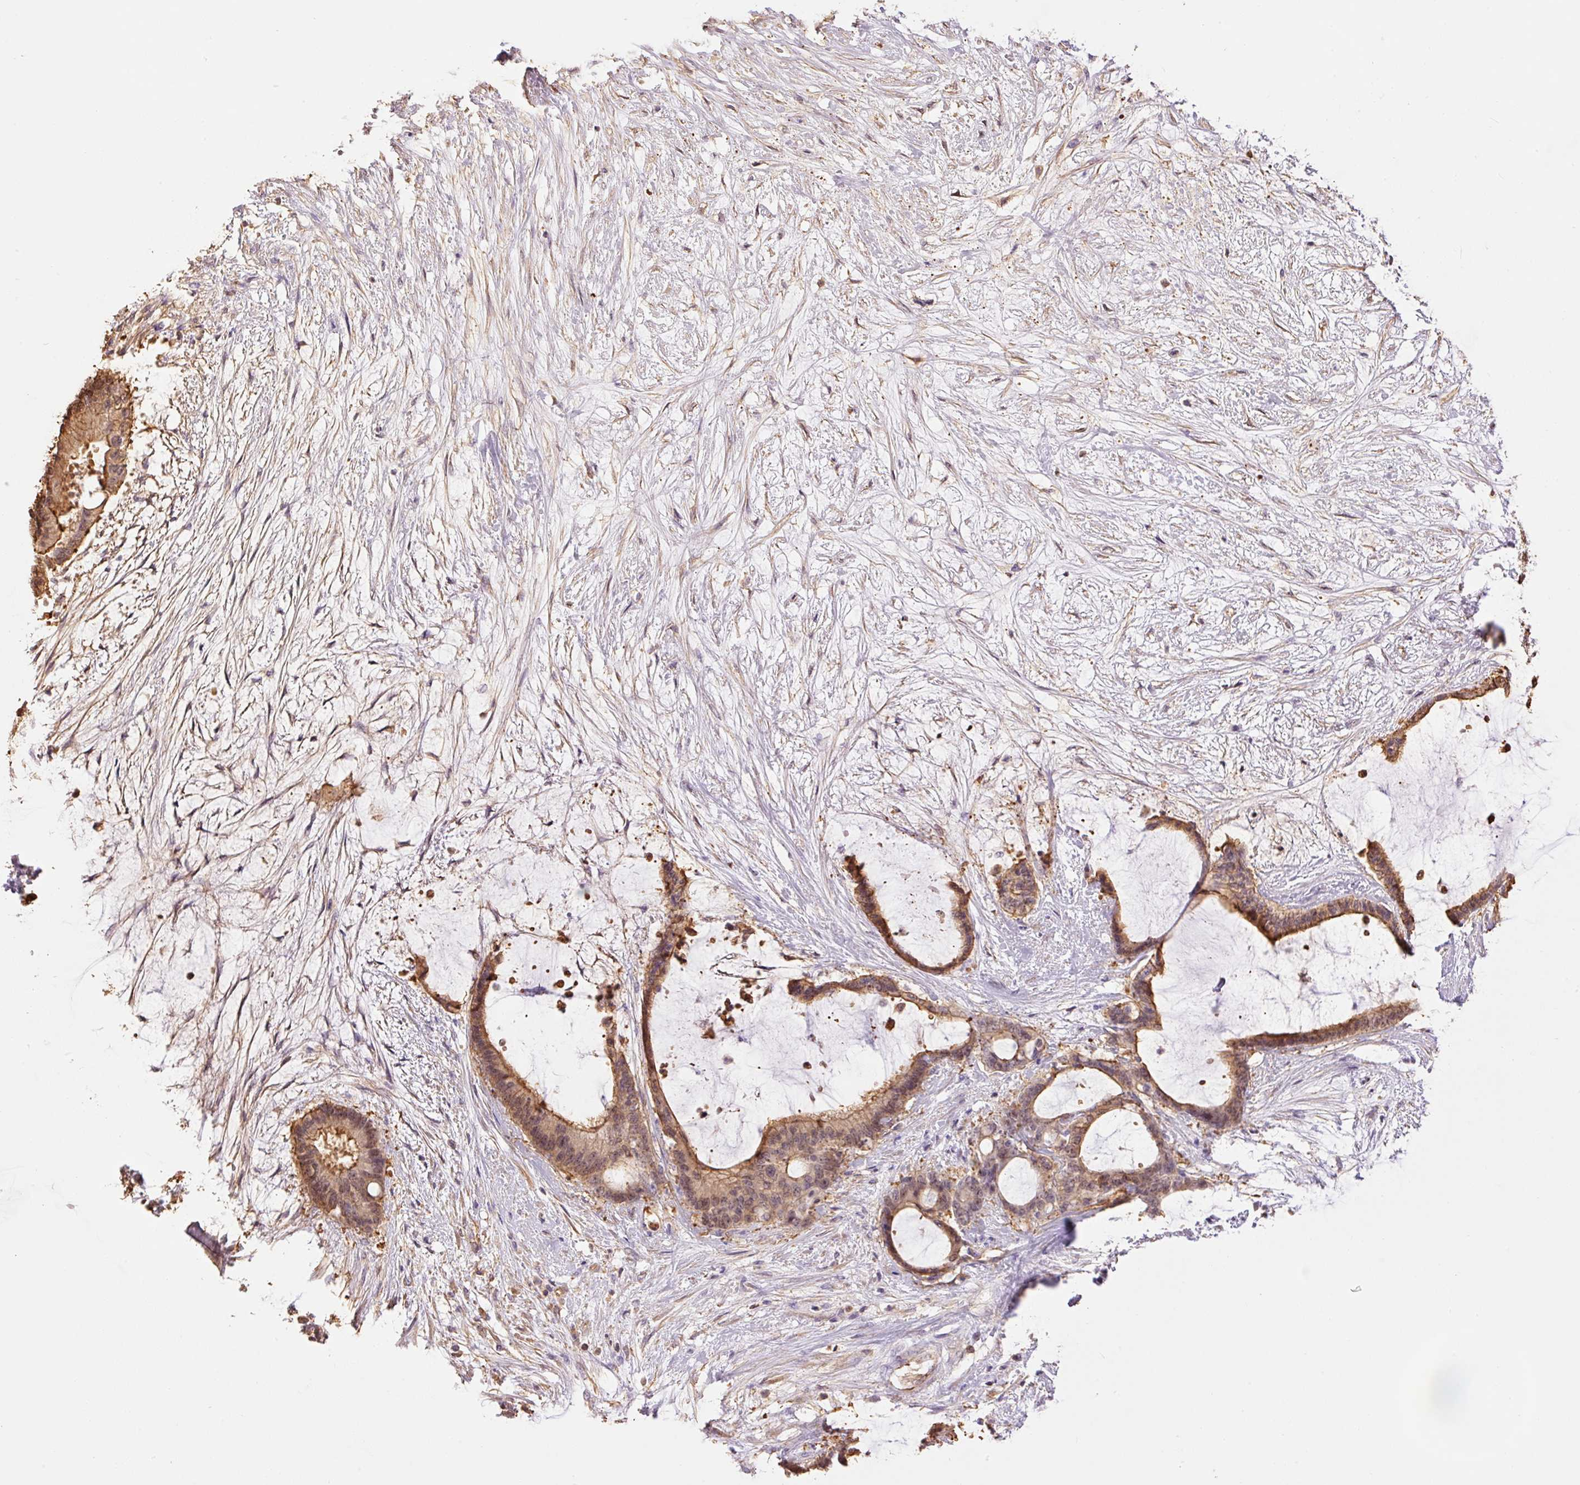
{"staining": {"intensity": "moderate", "quantity": ">75%", "location": "cytoplasmic/membranous,nuclear"}, "tissue": "liver cancer", "cell_type": "Tumor cells", "image_type": "cancer", "snomed": [{"axis": "morphology", "description": "Normal tissue, NOS"}, {"axis": "morphology", "description": "Cholangiocarcinoma"}, {"axis": "topography", "description": "Liver"}, {"axis": "topography", "description": "Peripheral nerve tissue"}], "caption": "Liver cancer (cholangiocarcinoma) tissue demonstrates moderate cytoplasmic/membranous and nuclear staining in approximately >75% of tumor cells, visualized by immunohistochemistry. Ihc stains the protein in brown and the nuclei are stained blue.", "gene": "PPP1R1B", "patient": {"sex": "female", "age": 73}}